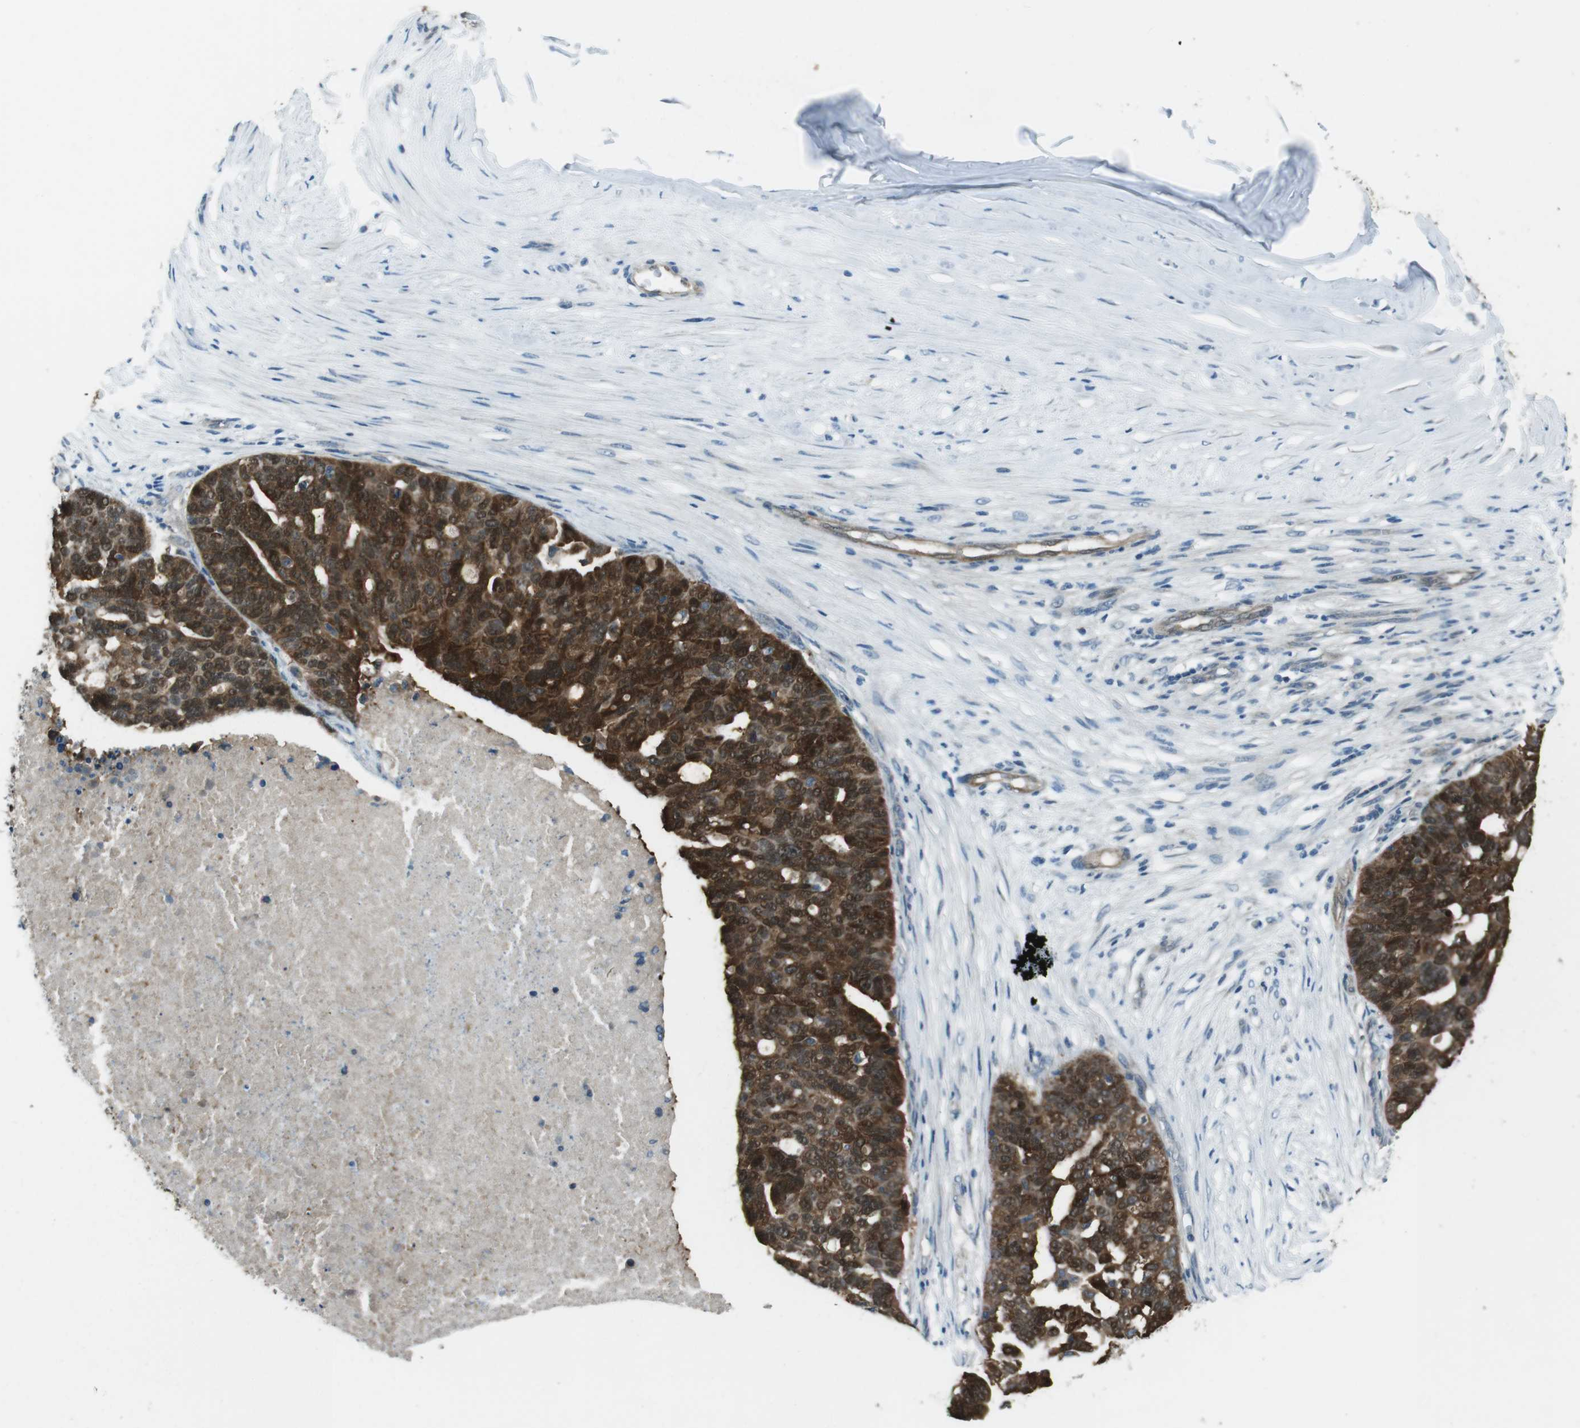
{"staining": {"intensity": "strong", "quantity": ">75%", "location": "cytoplasmic/membranous,nuclear"}, "tissue": "ovarian cancer", "cell_type": "Tumor cells", "image_type": "cancer", "snomed": [{"axis": "morphology", "description": "Cystadenocarcinoma, serous, NOS"}, {"axis": "topography", "description": "Ovary"}], "caption": "Human serous cystadenocarcinoma (ovarian) stained with a brown dye displays strong cytoplasmic/membranous and nuclear positive staining in approximately >75% of tumor cells.", "gene": "MFAP3", "patient": {"sex": "female", "age": 59}}